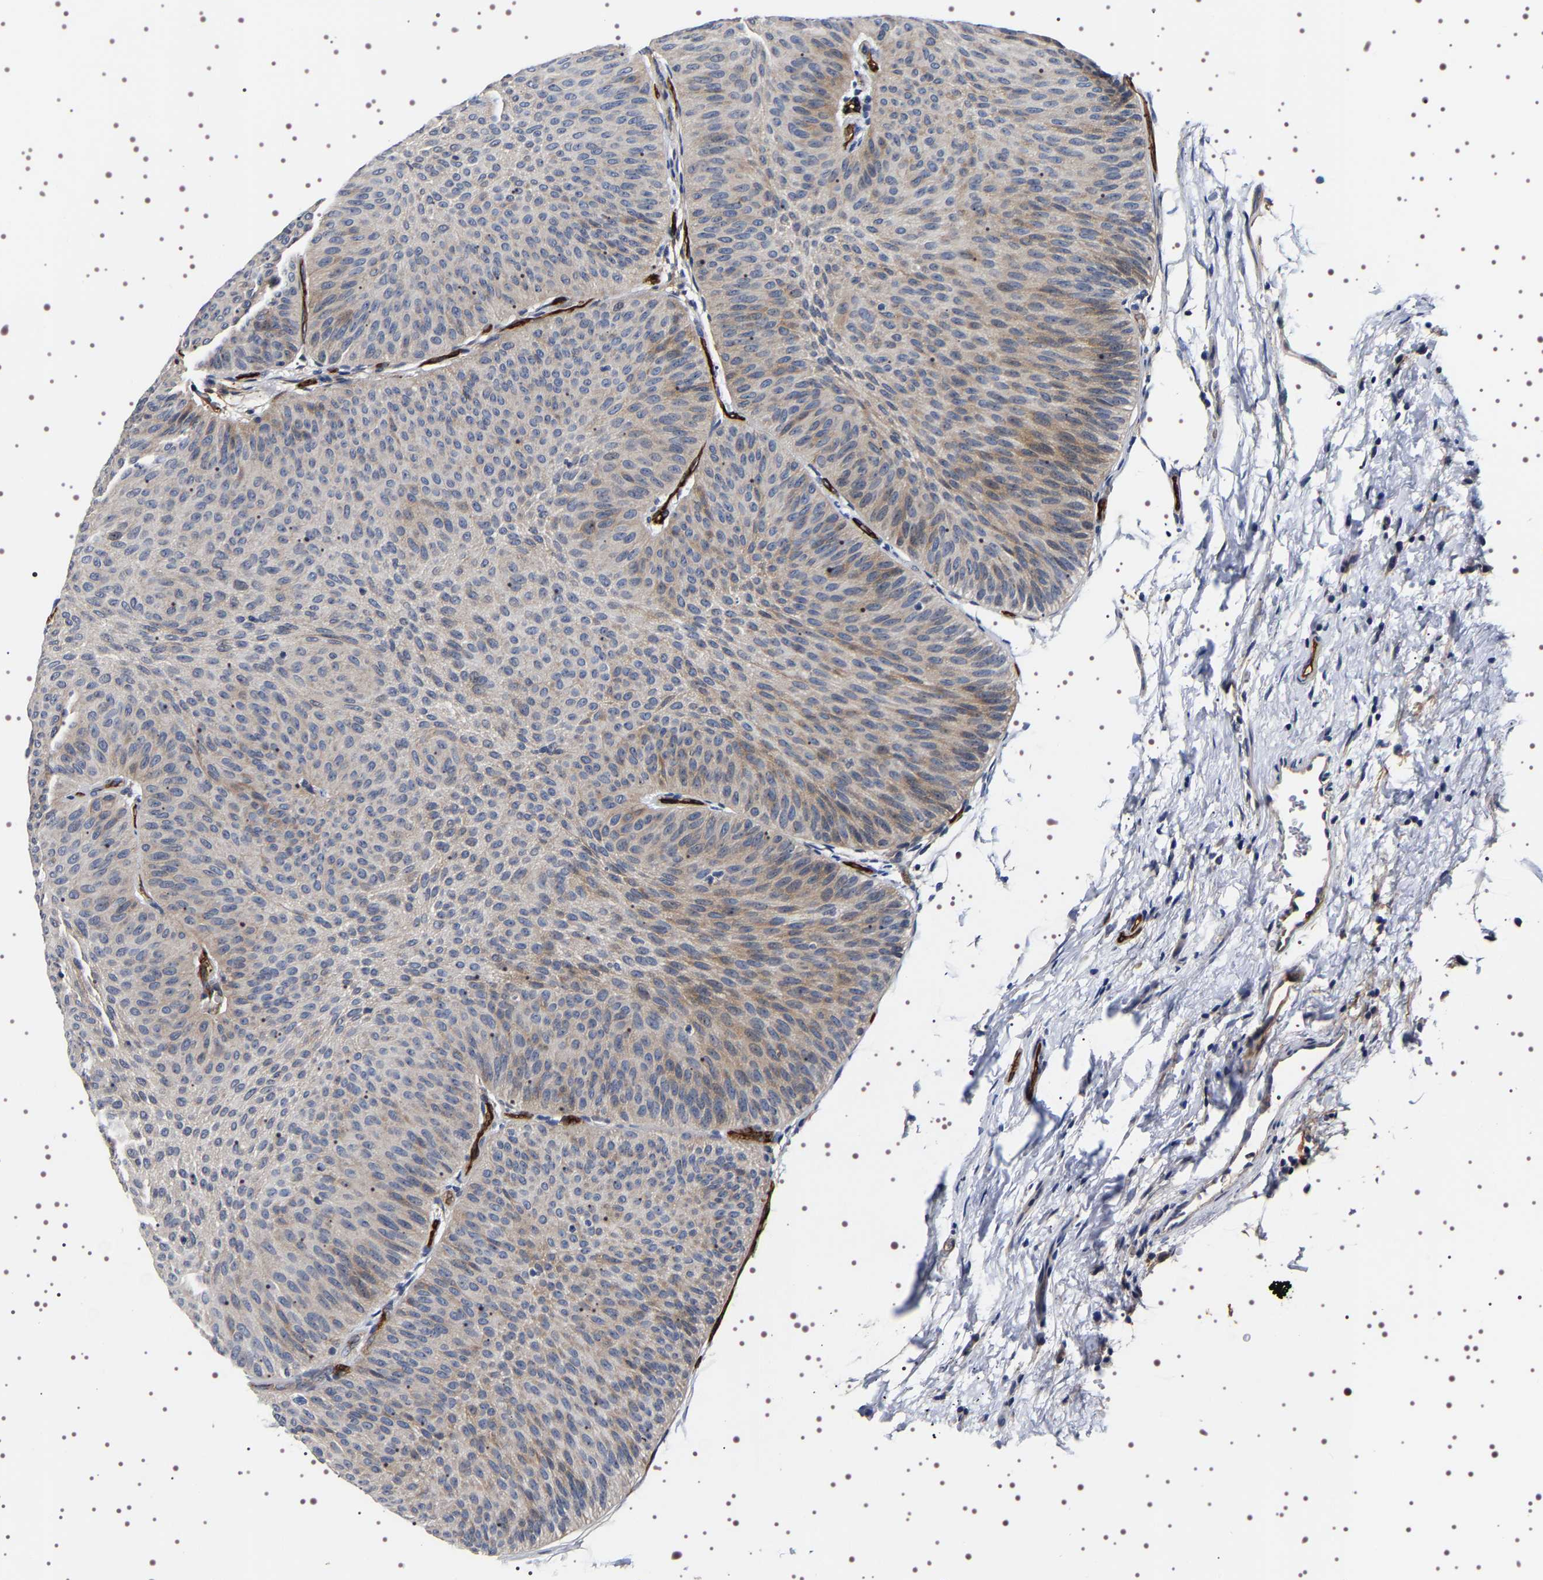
{"staining": {"intensity": "weak", "quantity": "25%-75%", "location": "cytoplasmic/membranous"}, "tissue": "urothelial cancer", "cell_type": "Tumor cells", "image_type": "cancer", "snomed": [{"axis": "morphology", "description": "Urothelial carcinoma, Low grade"}, {"axis": "topography", "description": "Urinary bladder"}], "caption": "Protein expression analysis of urothelial carcinoma (low-grade) shows weak cytoplasmic/membranous positivity in about 25%-75% of tumor cells.", "gene": "ALPL", "patient": {"sex": "female", "age": 60}}